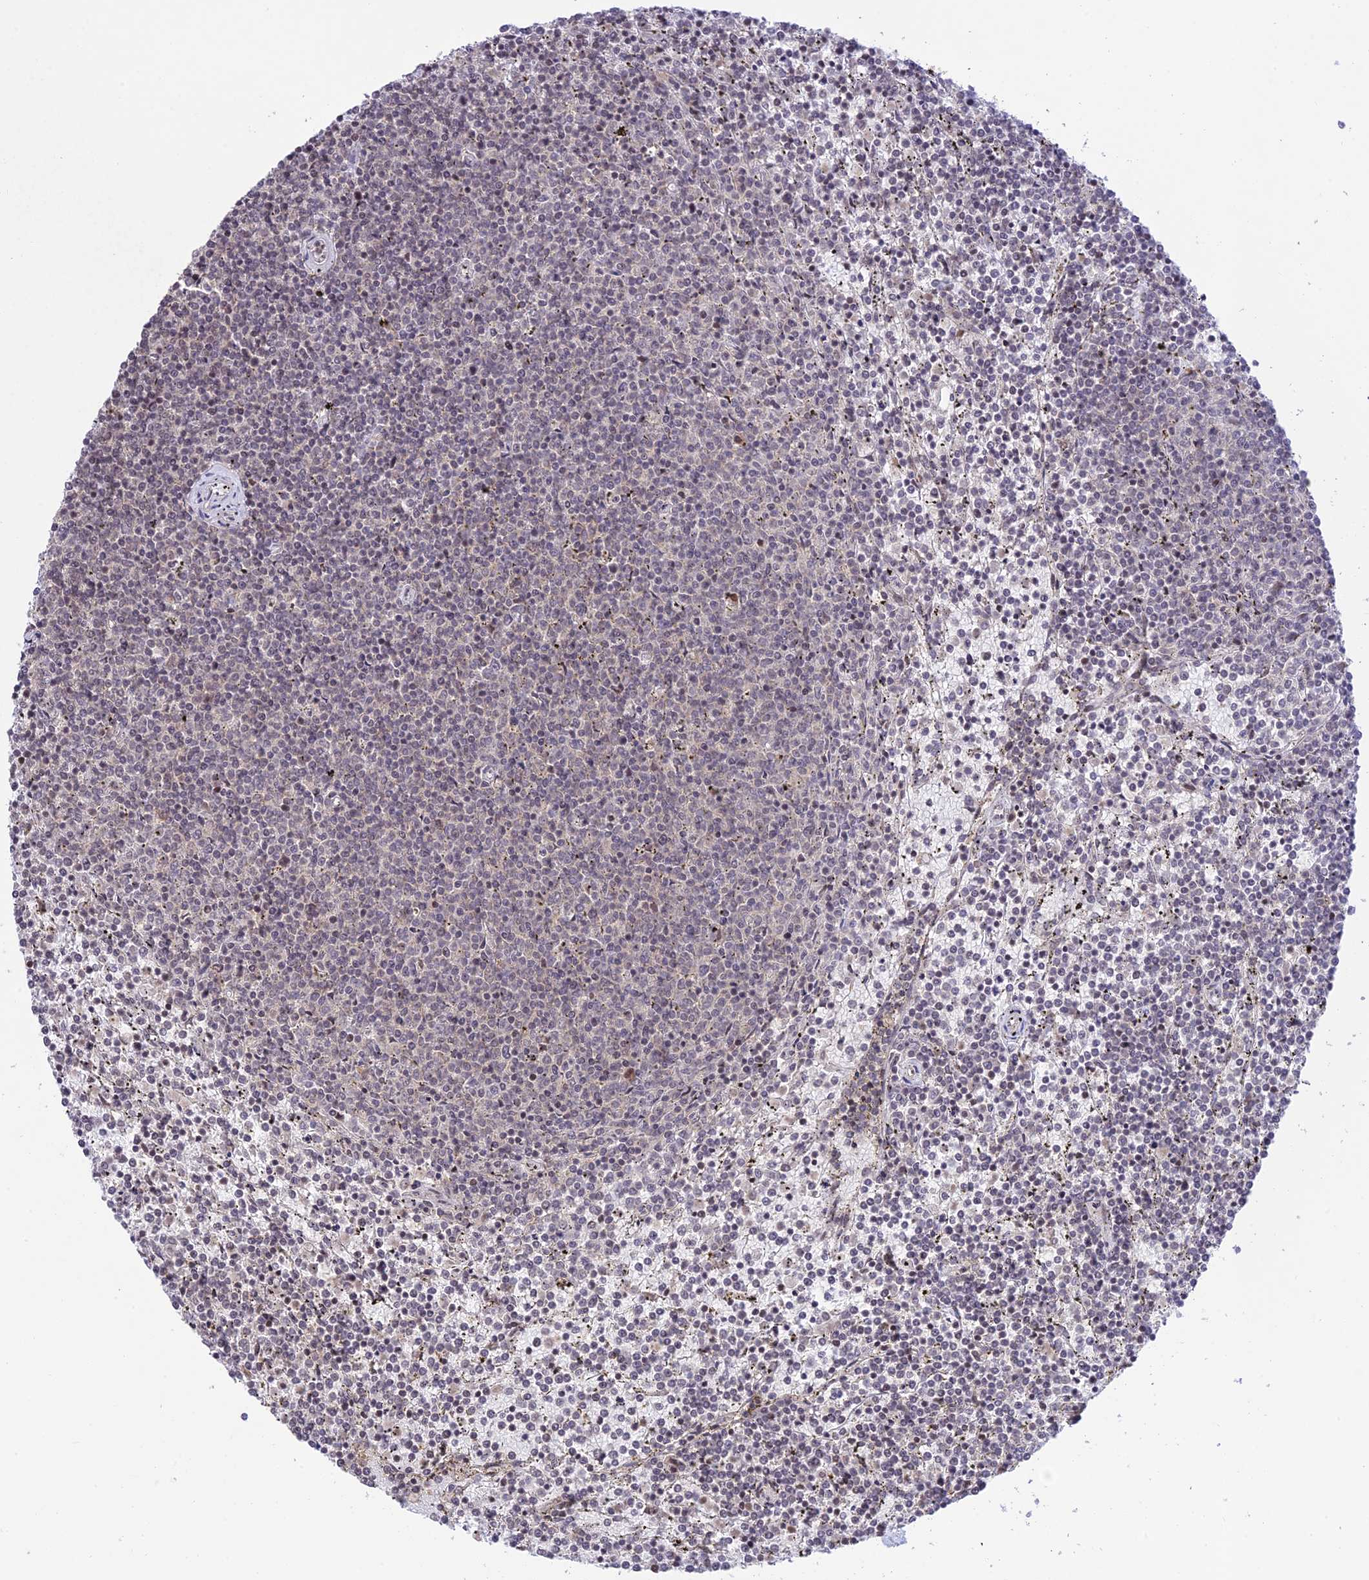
{"staining": {"intensity": "negative", "quantity": "none", "location": "none"}, "tissue": "lymphoma", "cell_type": "Tumor cells", "image_type": "cancer", "snomed": [{"axis": "morphology", "description": "Malignant lymphoma, non-Hodgkin's type, Low grade"}, {"axis": "topography", "description": "Spleen"}], "caption": "A high-resolution image shows immunohistochemistry staining of lymphoma, which displays no significant expression in tumor cells.", "gene": "TEKT1", "patient": {"sex": "female", "age": 50}}